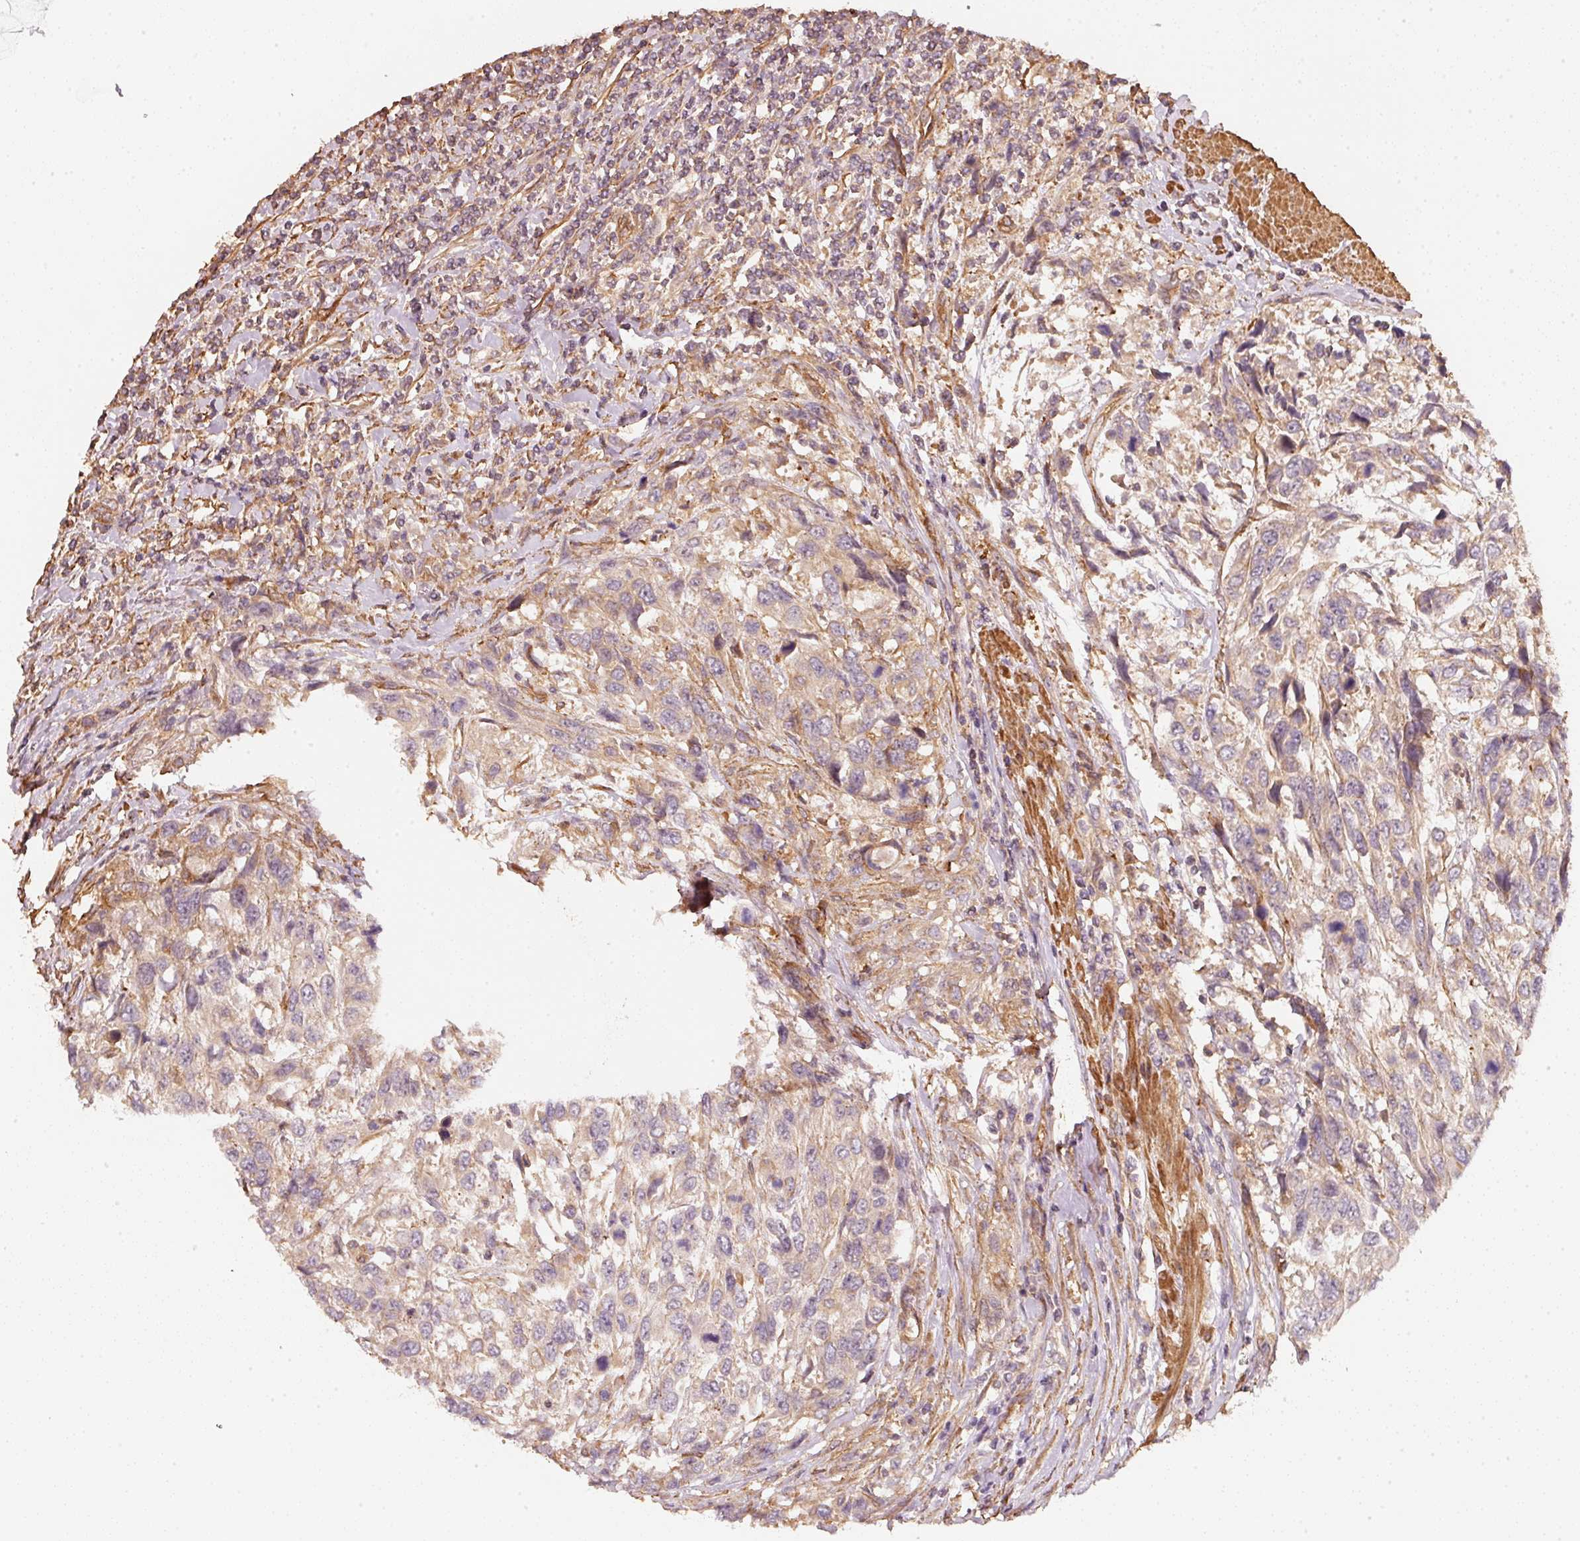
{"staining": {"intensity": "weak", "quantity": ">75%", "location": "cytoplasmic/membranous"}, "tissue": "urothelial cancer", "cell_type": "Tumor cells", "image_type": "cancer", "snomed": [{"axis": "morphology", "description": "Urothelial carcinoma, High grade"}, {"axis": "topography", "description": "Urinary bladder"}], "caption": "Protein analysis of urothelial cancer tissue reveals weak cytoplasmic/membranous expression in approximately >75% of tumor cells.", "gene": "CEP95", "patient": {"sex": "female", "age": 70}}